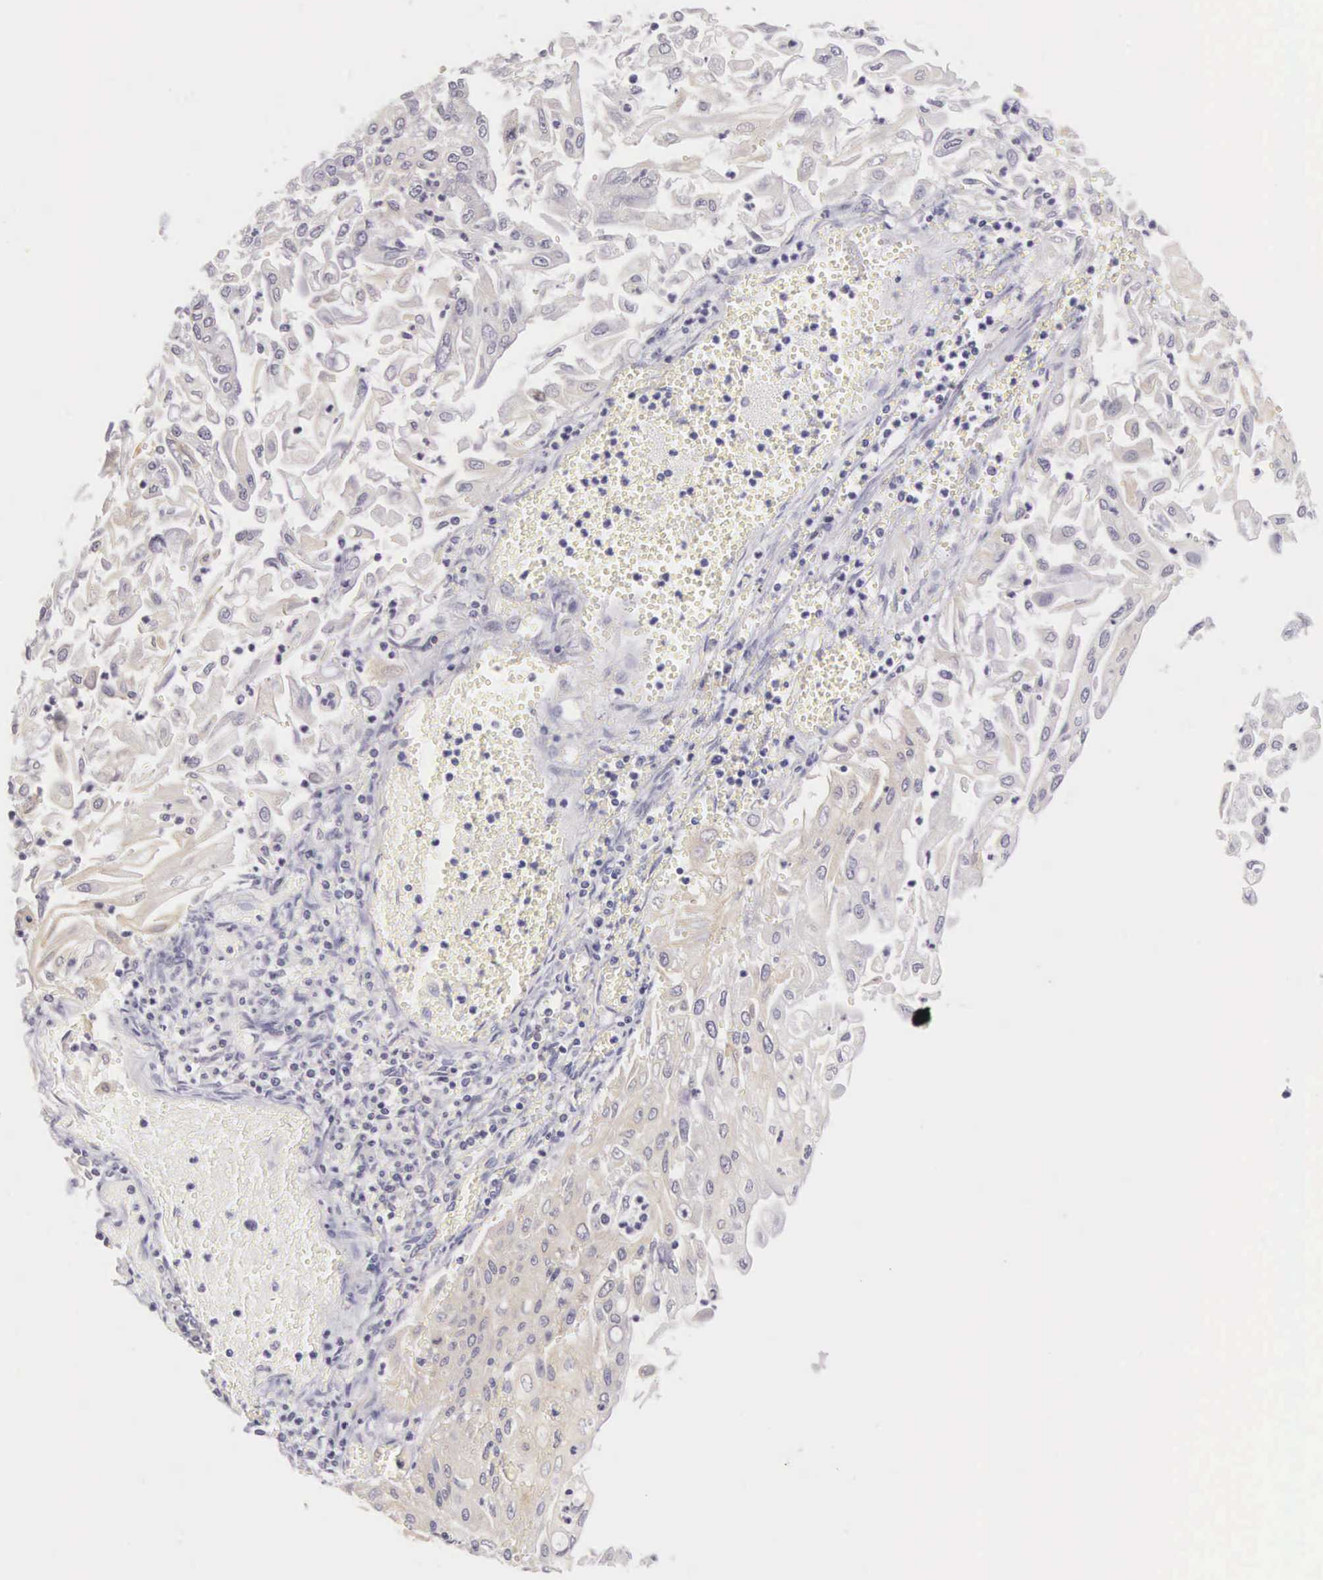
{"staining": {"intensity": "negative", "quantity": "none", "location": "none"}, "tissue": "endometrial cancer", "cell_type": "Tumor cells", "image_type": "cancer", "snomed": [{"axis": "morphology", "description": "Adenocarcinoma, NOS"}, {"axis": "topography", "description": "Endometrium"}], "caption": "Endometrial cancer (adenocarcinoma) stained for a protein using IHC shows no positivity tumor cells.", "gene": "OSBPL3", "patient": {"sex": "female", "age": 75}}